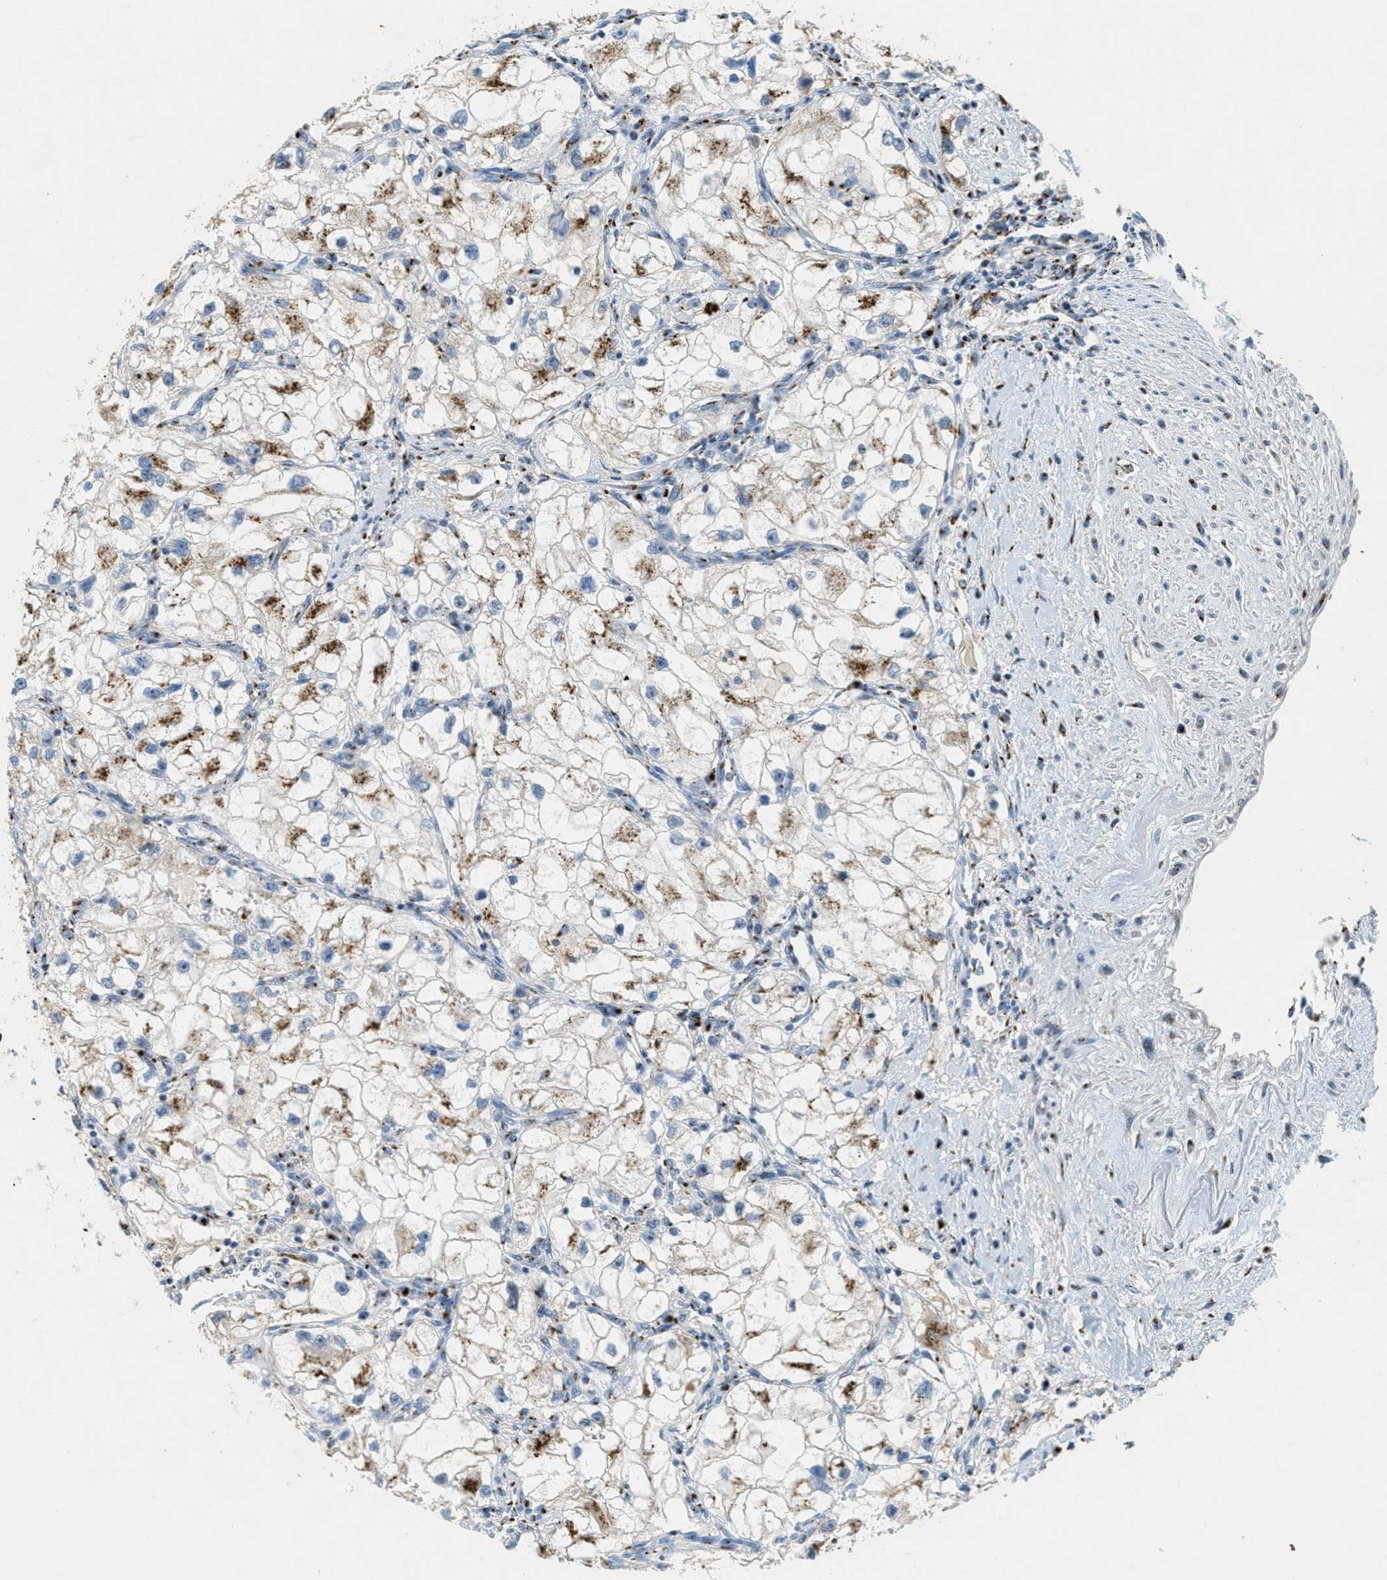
{"staining": {"intensity": "moderate", "quantity": "<25%", "location": "cytoplasmic/membranous"}, "tissue": "renal cancer", "cell_type": "Tumor cells", "image_type": "cancer", "snomed": [{"axis": "morphology", "description": "Adenocarcinoma, NOS"}, {"axis": "topography", "description": "Kidney"}], "caption": "Renal adenocarcinoma was stained to show a protein in brown. There is low levels of moderate cytoplasmic/membranous expression in about <25% of tumor cells. The protein of interest is shown in brown color, while the nuclei are stained blue.", "gene": "ENTPD4", "patient": {"sex": "female", "age": 70}}